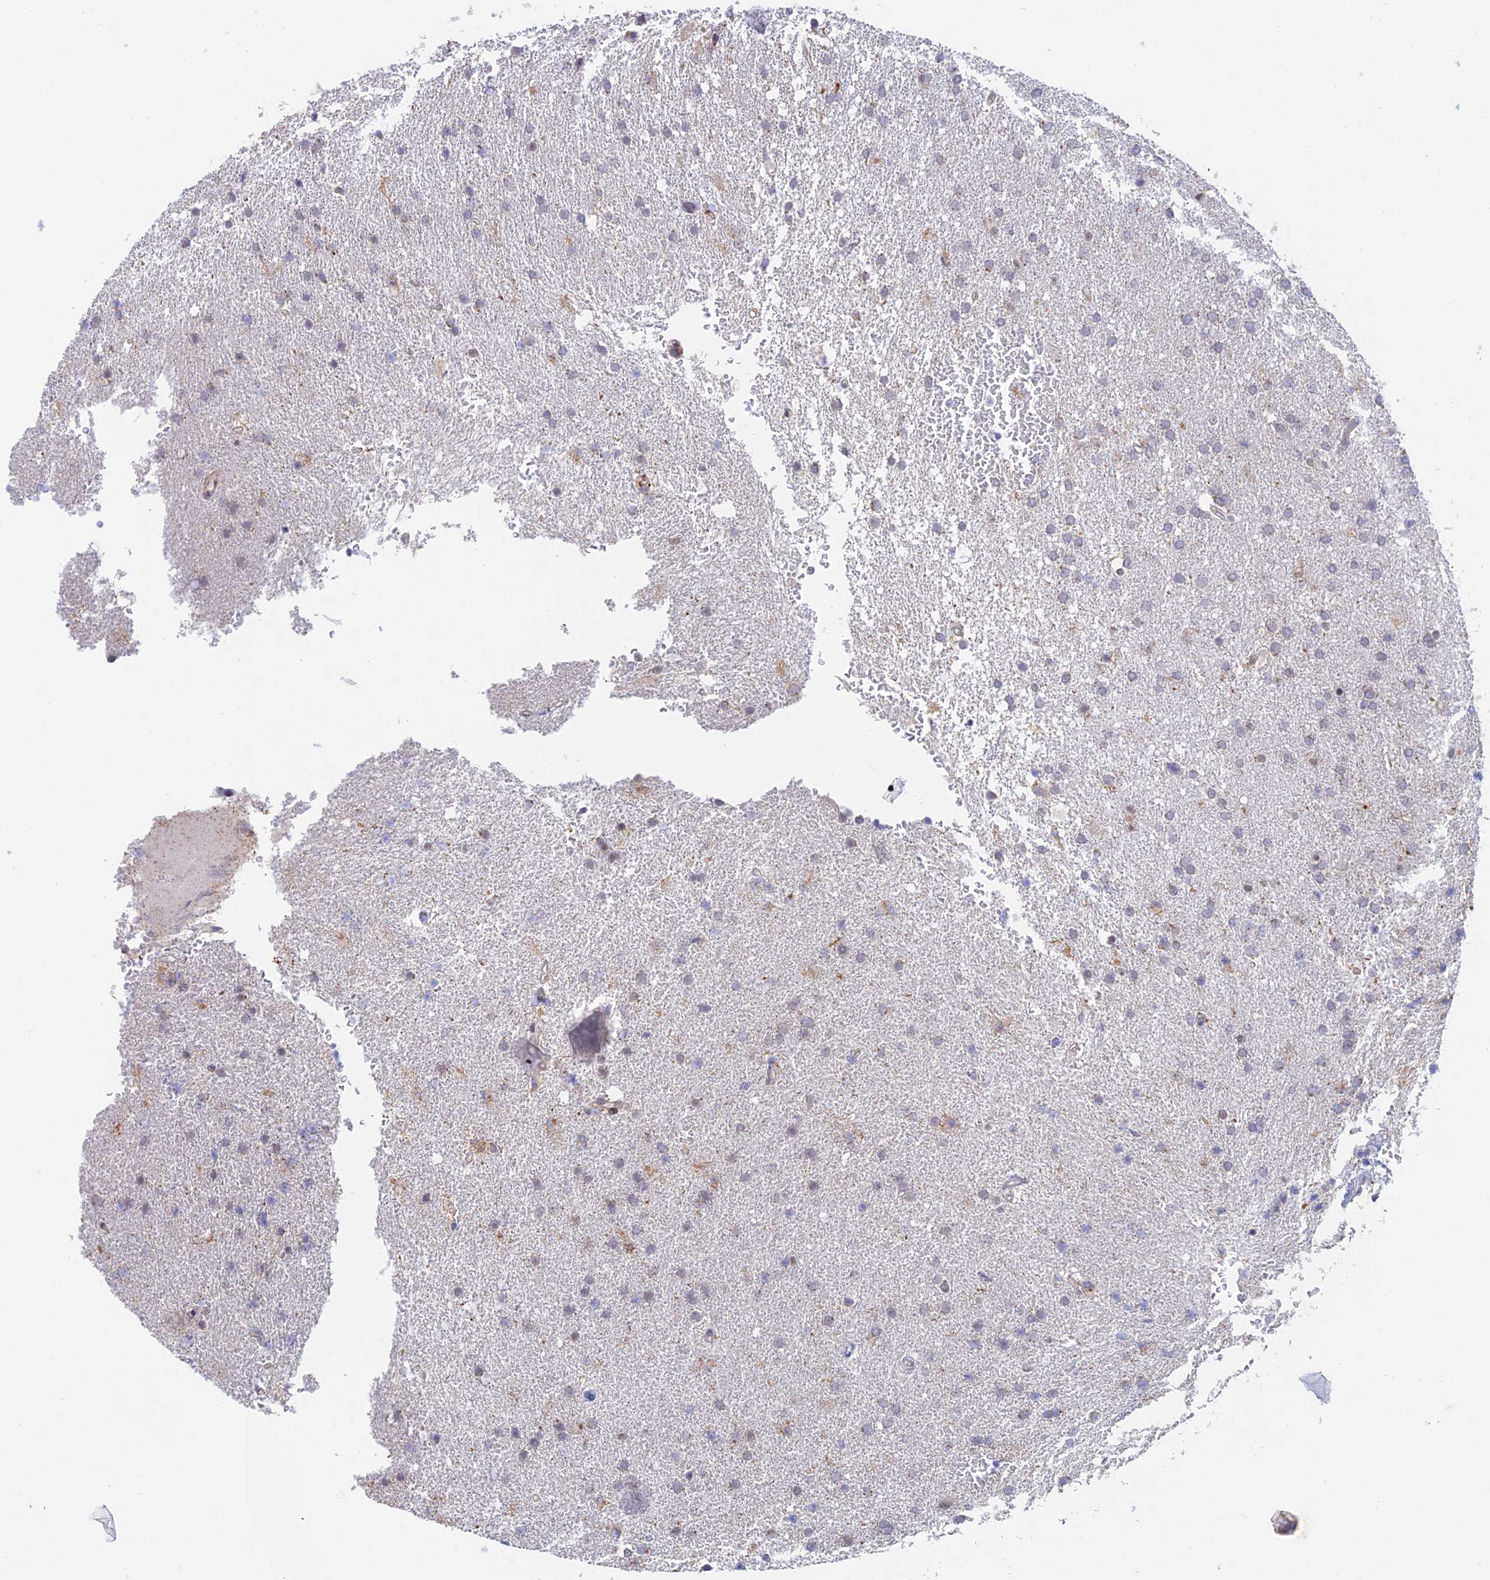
{"staining": {"intensity": "negative", "quantity": "none", "location": "none"}, "tissue": "glioma", "cell_type": "Tumor cells", "image_type": "cancer", "snomed": [{"axis": "morphology", "description": "Glioma, malignant, High grade"}, {"axis": "topography", "description": "Brain"}], "caption": "Malignant glioma (high-grade) was stained to show a protein in brown. There is no significant positivity in tumor cells.", "gene": "ZUP1", "patient": {"sex": "male", "age": 72}}